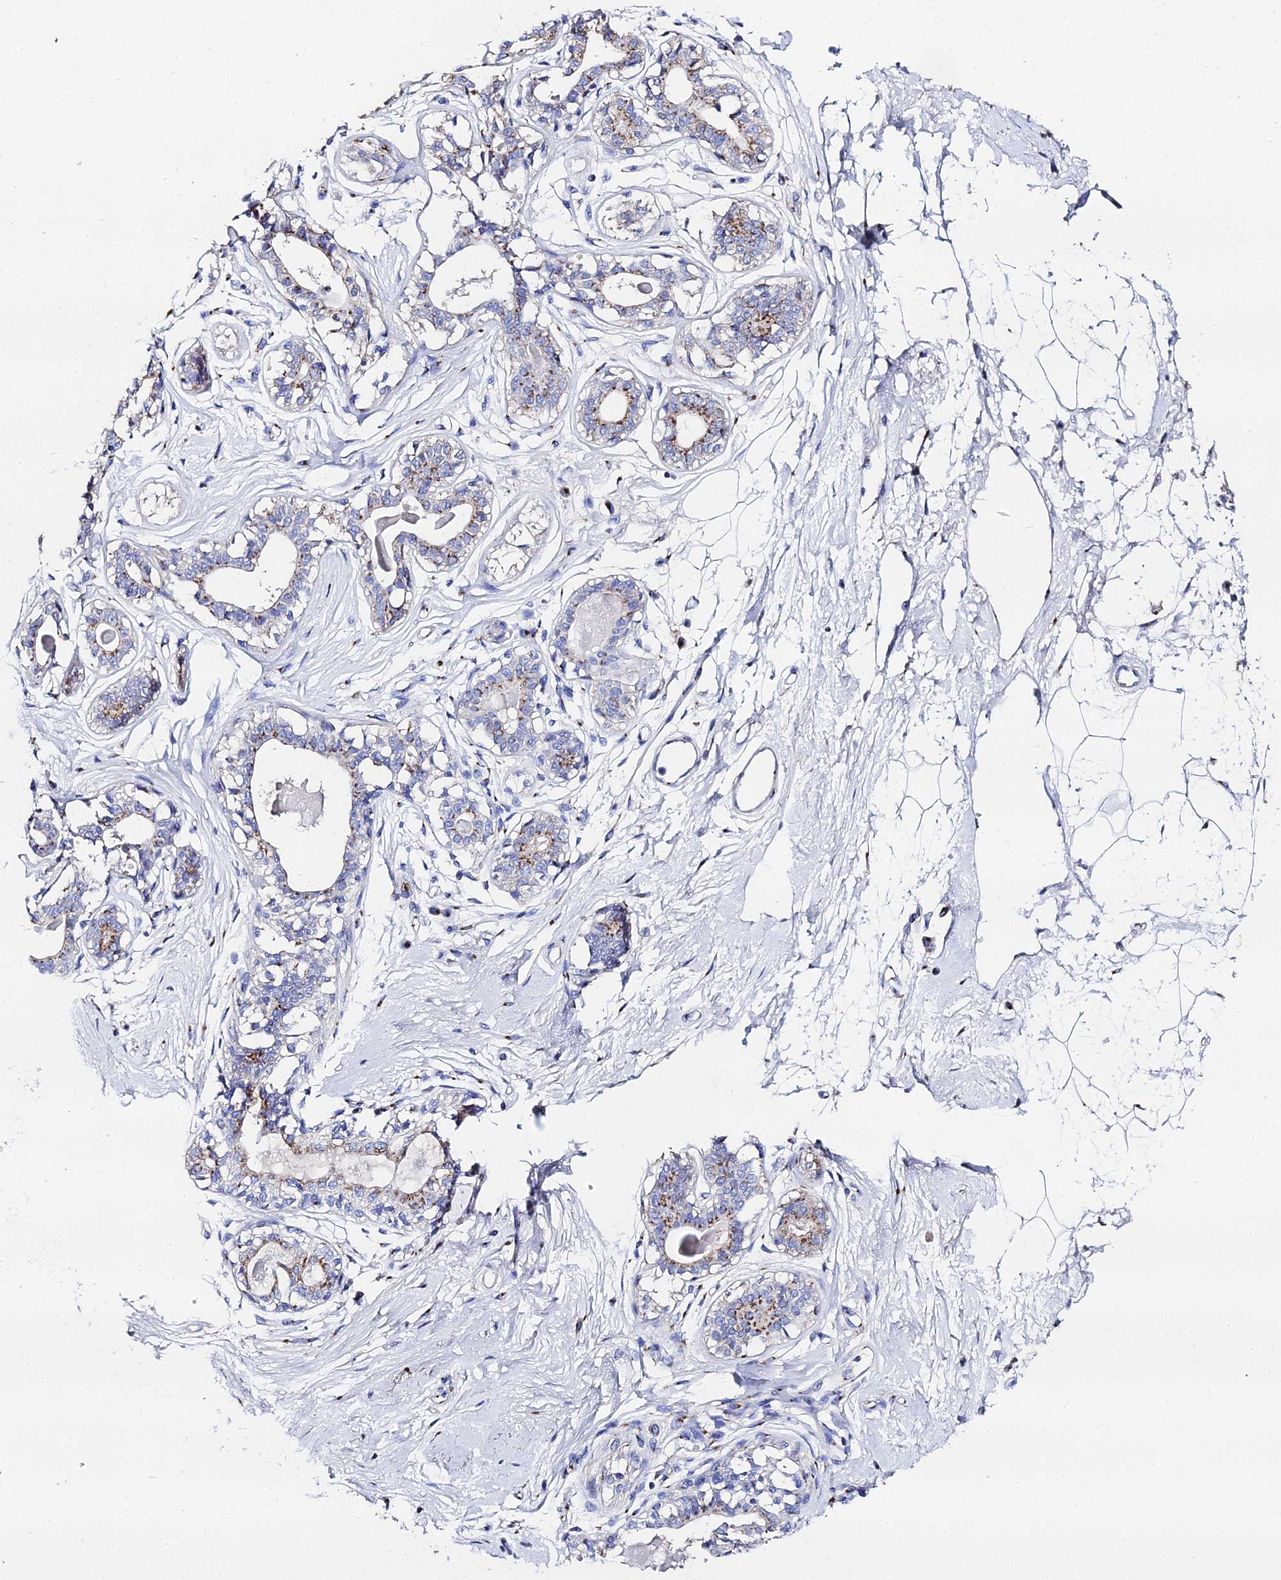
{"staining": {"intensity": "negative", "quantity": "none", "location": "none"}, "tissue": "breast", "cell_type": "Adipocytes", "image_type": "normal", "snomed": [{"axis": "morphology", "description": "Normal tissue, NOS"}, {"axis": "topography", "description": "Breast"}], "caption": "Micrograph shows no significant protein positivity in adipocytes of benign breast.", "gene": "ENSG00000268674", "patient": {"sex": "female", "age": 45}}